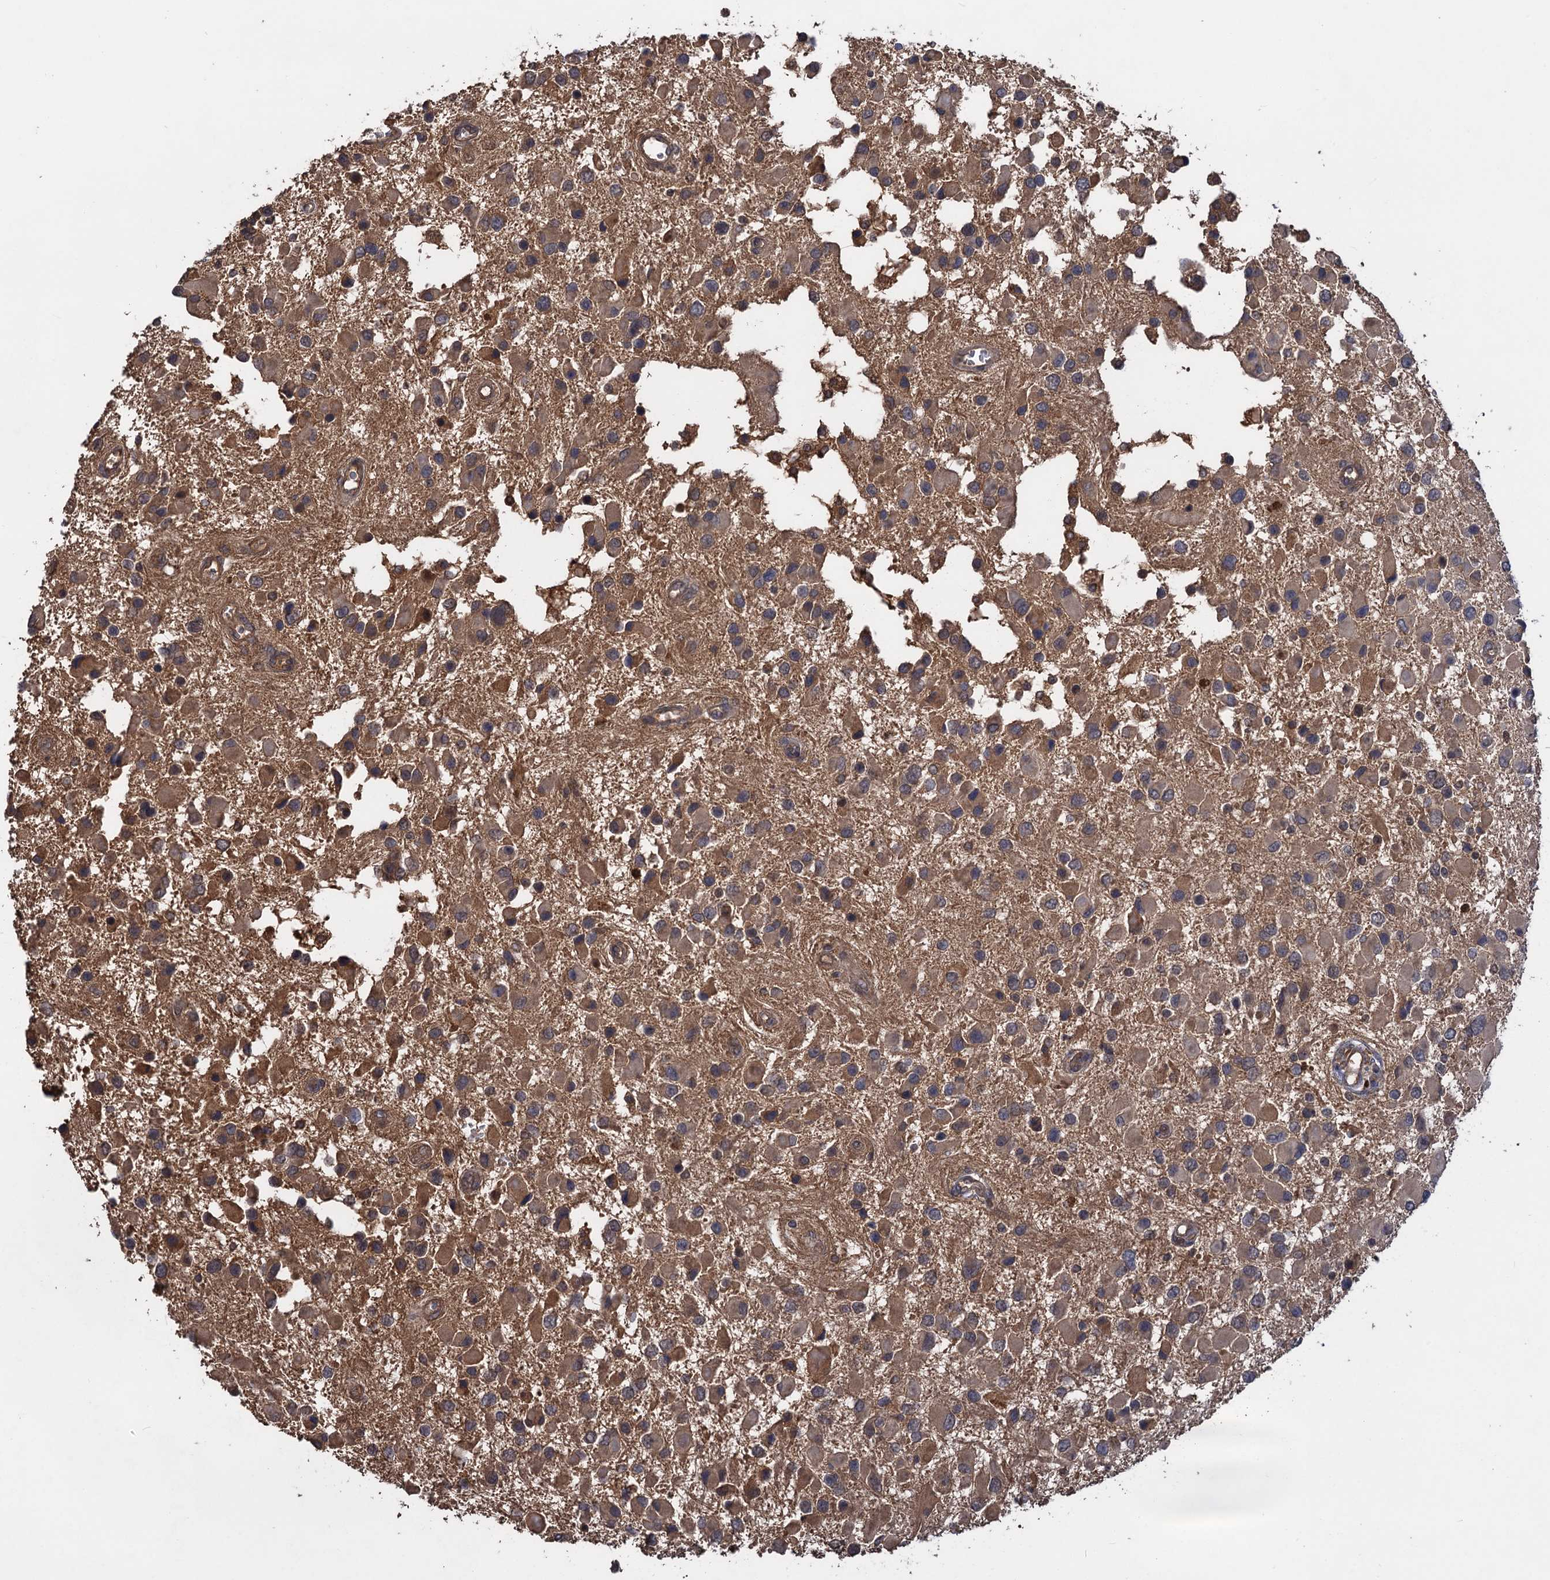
{"staining": {"intensity": "moderate", "quantity": ">75%", "location": "cytoplasmic/membranous"}, "tissue": "glioma", "cell_type": "Tumor cells", "image_type": "cancer", "snomed": [{"axis": "morphology", "description": "Glioma, malignant, High grade"}, {"axis": "topography", "description": "Brain"}], "caption": "Immunohistochemical staining of malignant glioma (high-grade) shows medium levels of moderate cytoplasmic/membranous protein positivity in about >75% of tumor cells.", "gene": "DGKA", "patient": {"sex": "male", "age": 53}}